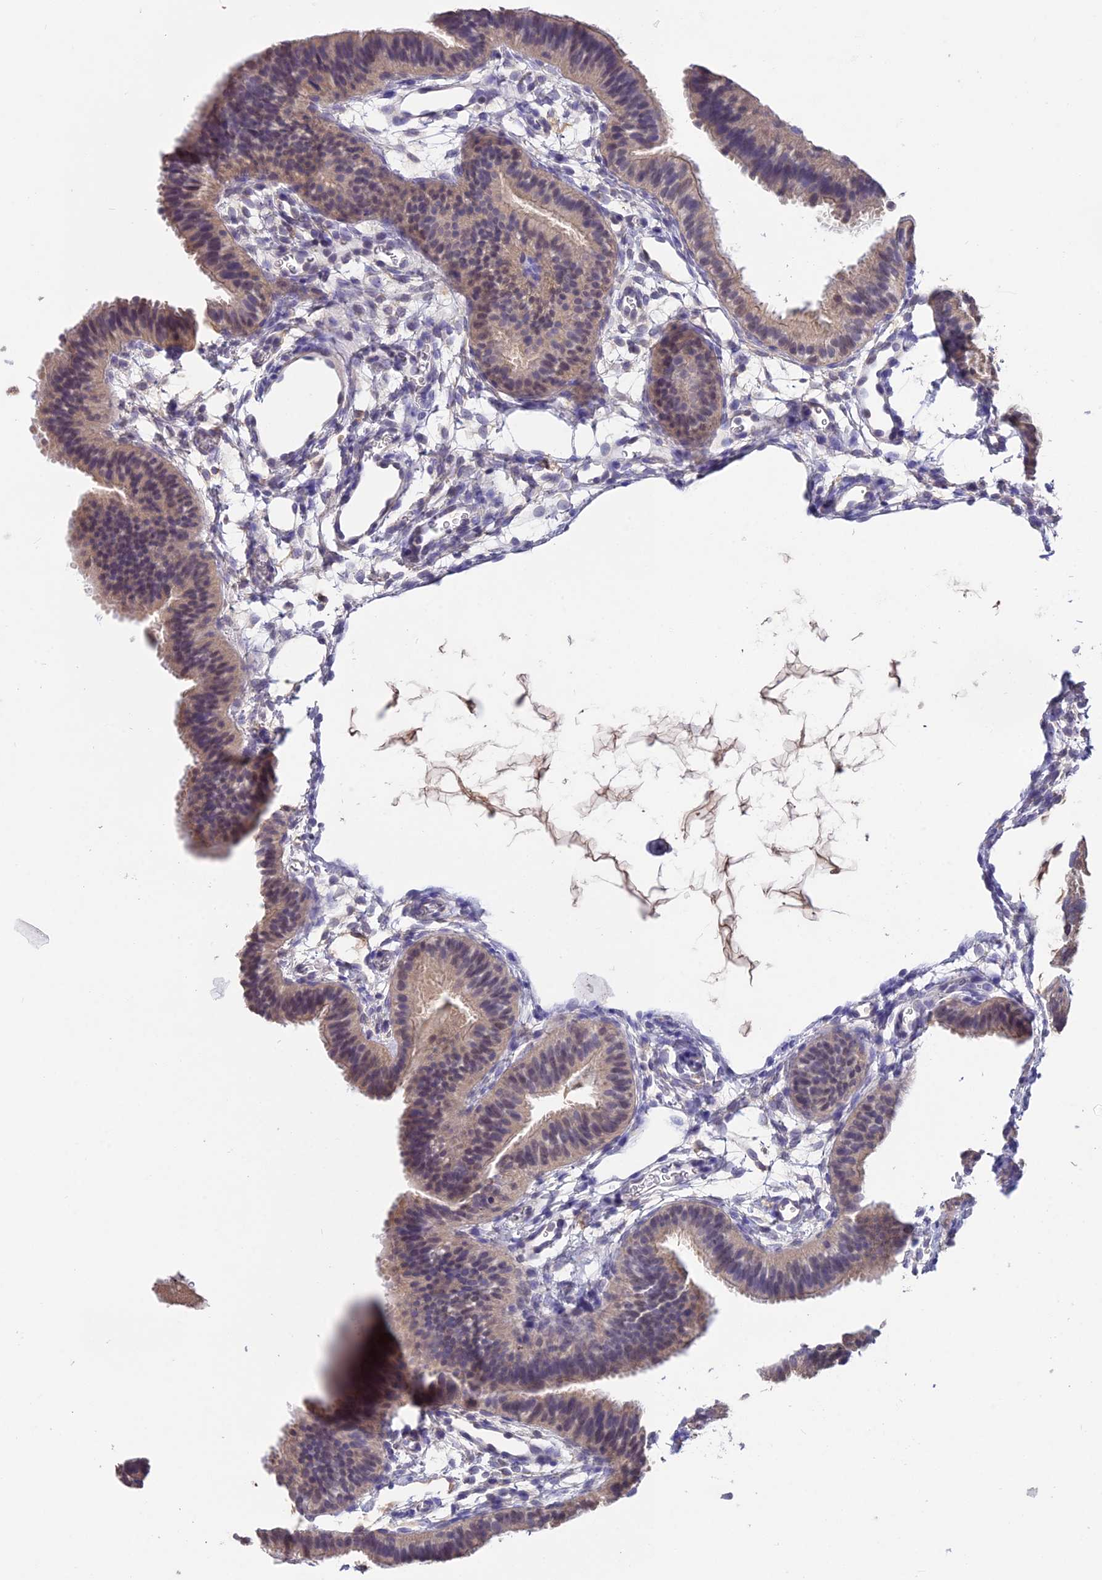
{"staining": {"intensity": "weak", "quantity": ">75%", "location": "cytoplasmic/membranous"}, "tissue": "fallopian tube", "cell_type": "Glandular cells", "image_type": "normal", "snomed": [{"axis": "morphology", "description": "Normal tissue, NOS"}, {"axis": "topography", "description": "Fallopian tube"}], "caption": "Glandular cells reveal low levels of weak cytoplasmic/membranous staining in about >75% of cells in normal fallopian tube.", "gene": "PGK1", "patient": {"sex": "female", "age": 35}}